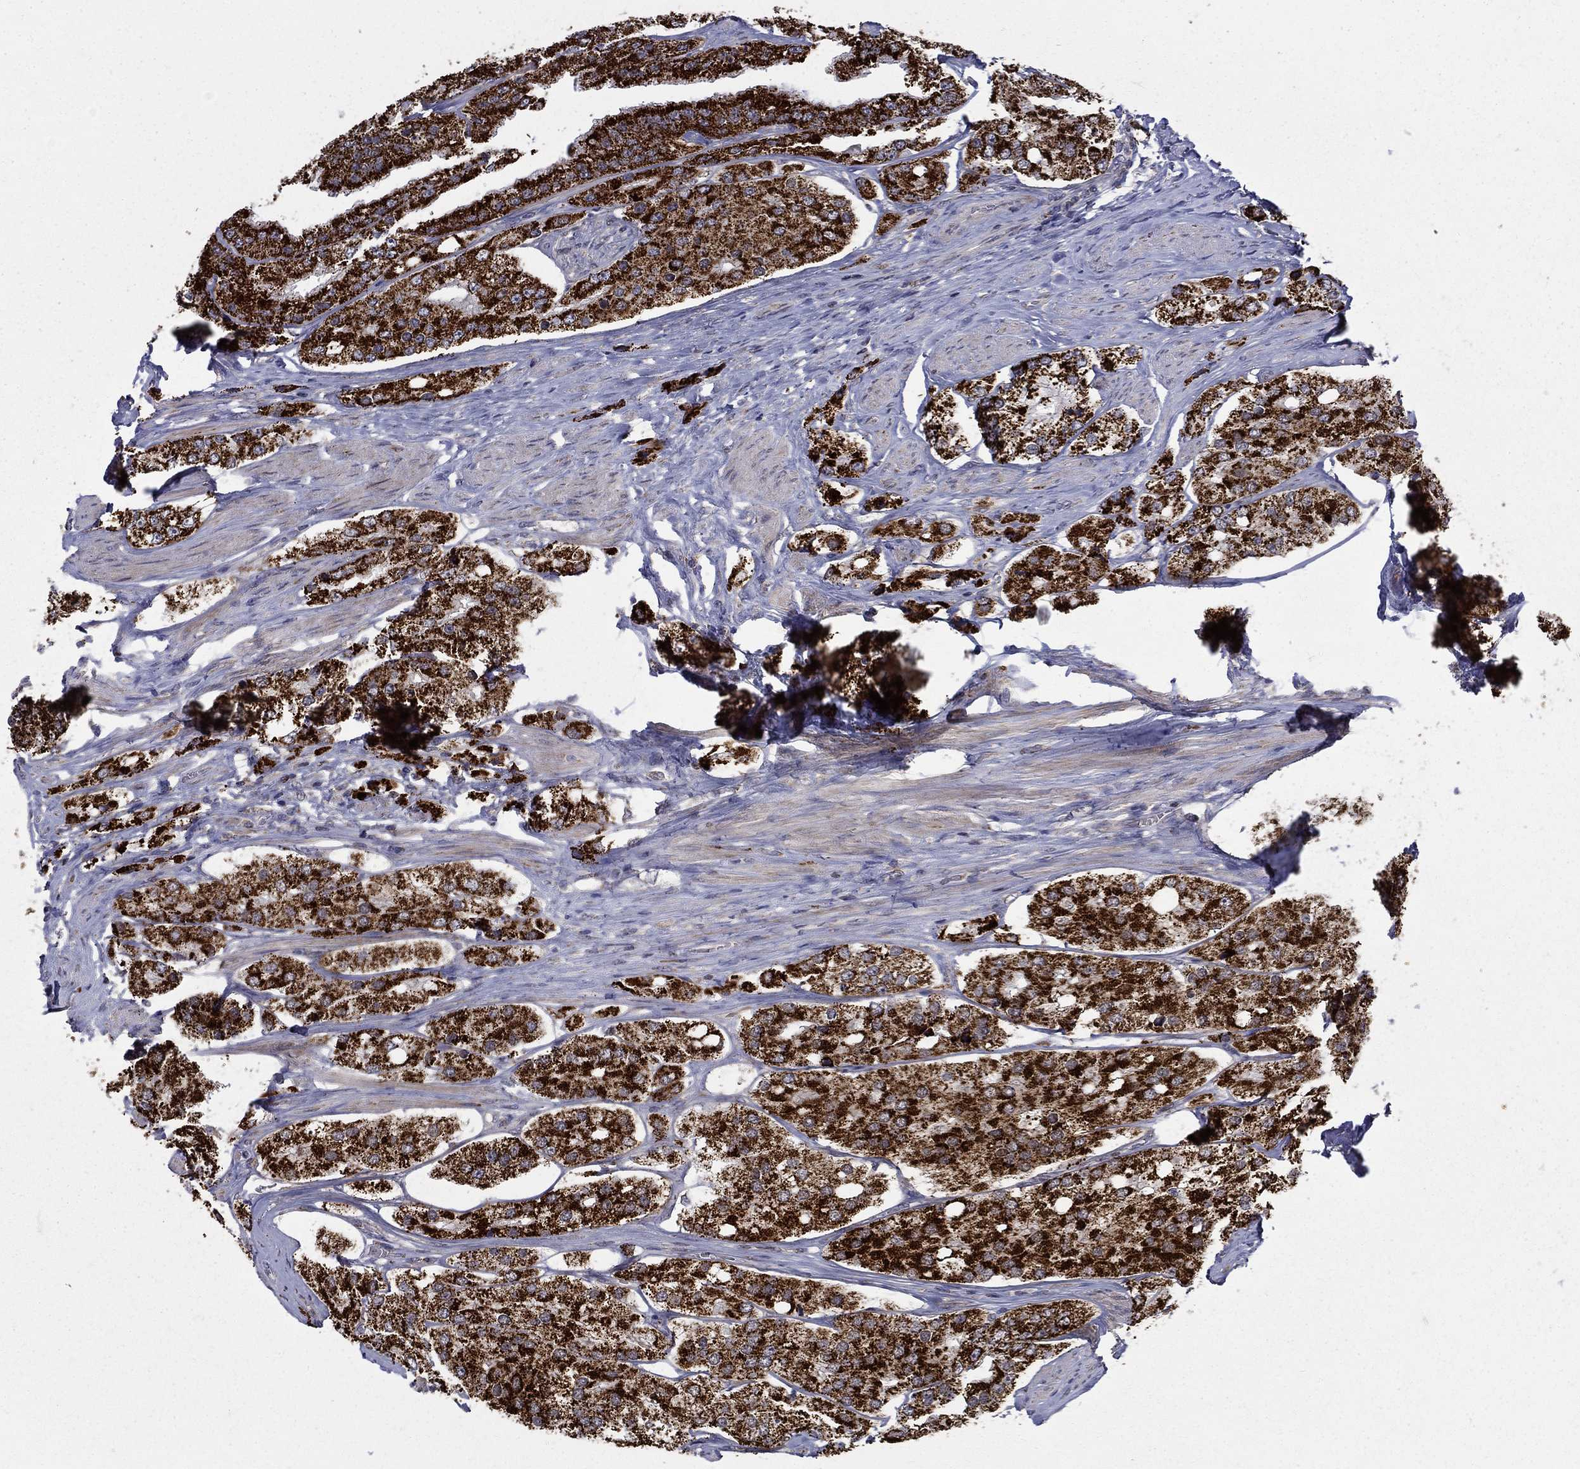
{"staining": {"intensity": "strong", "quantity": ">75%", "location": "cytoplasmic/membranous"}, "tissue": "prostate cancer", "cell_type": "Tumor cells", "image_type": "cancer", "snomed": [{"axis": "morphology", "description": "Adenocarcinoma, Low grade"}, {"axis": "topography", "description": "Prostate"}], "caption": "Immunohistochemistry staining of prostate cancer, which shows high levels of strong cytoplasmic/membranous staining in approximately >75% of tumor cells indicating strong cytoplasmic/membranous protein expression. The staining was performed using DAB (brown) for protein detection and nuclei were counterstained in hematoxylin (blue).", "gene": "PCBP3", "patient": {"sex": "male", "age": 69}}